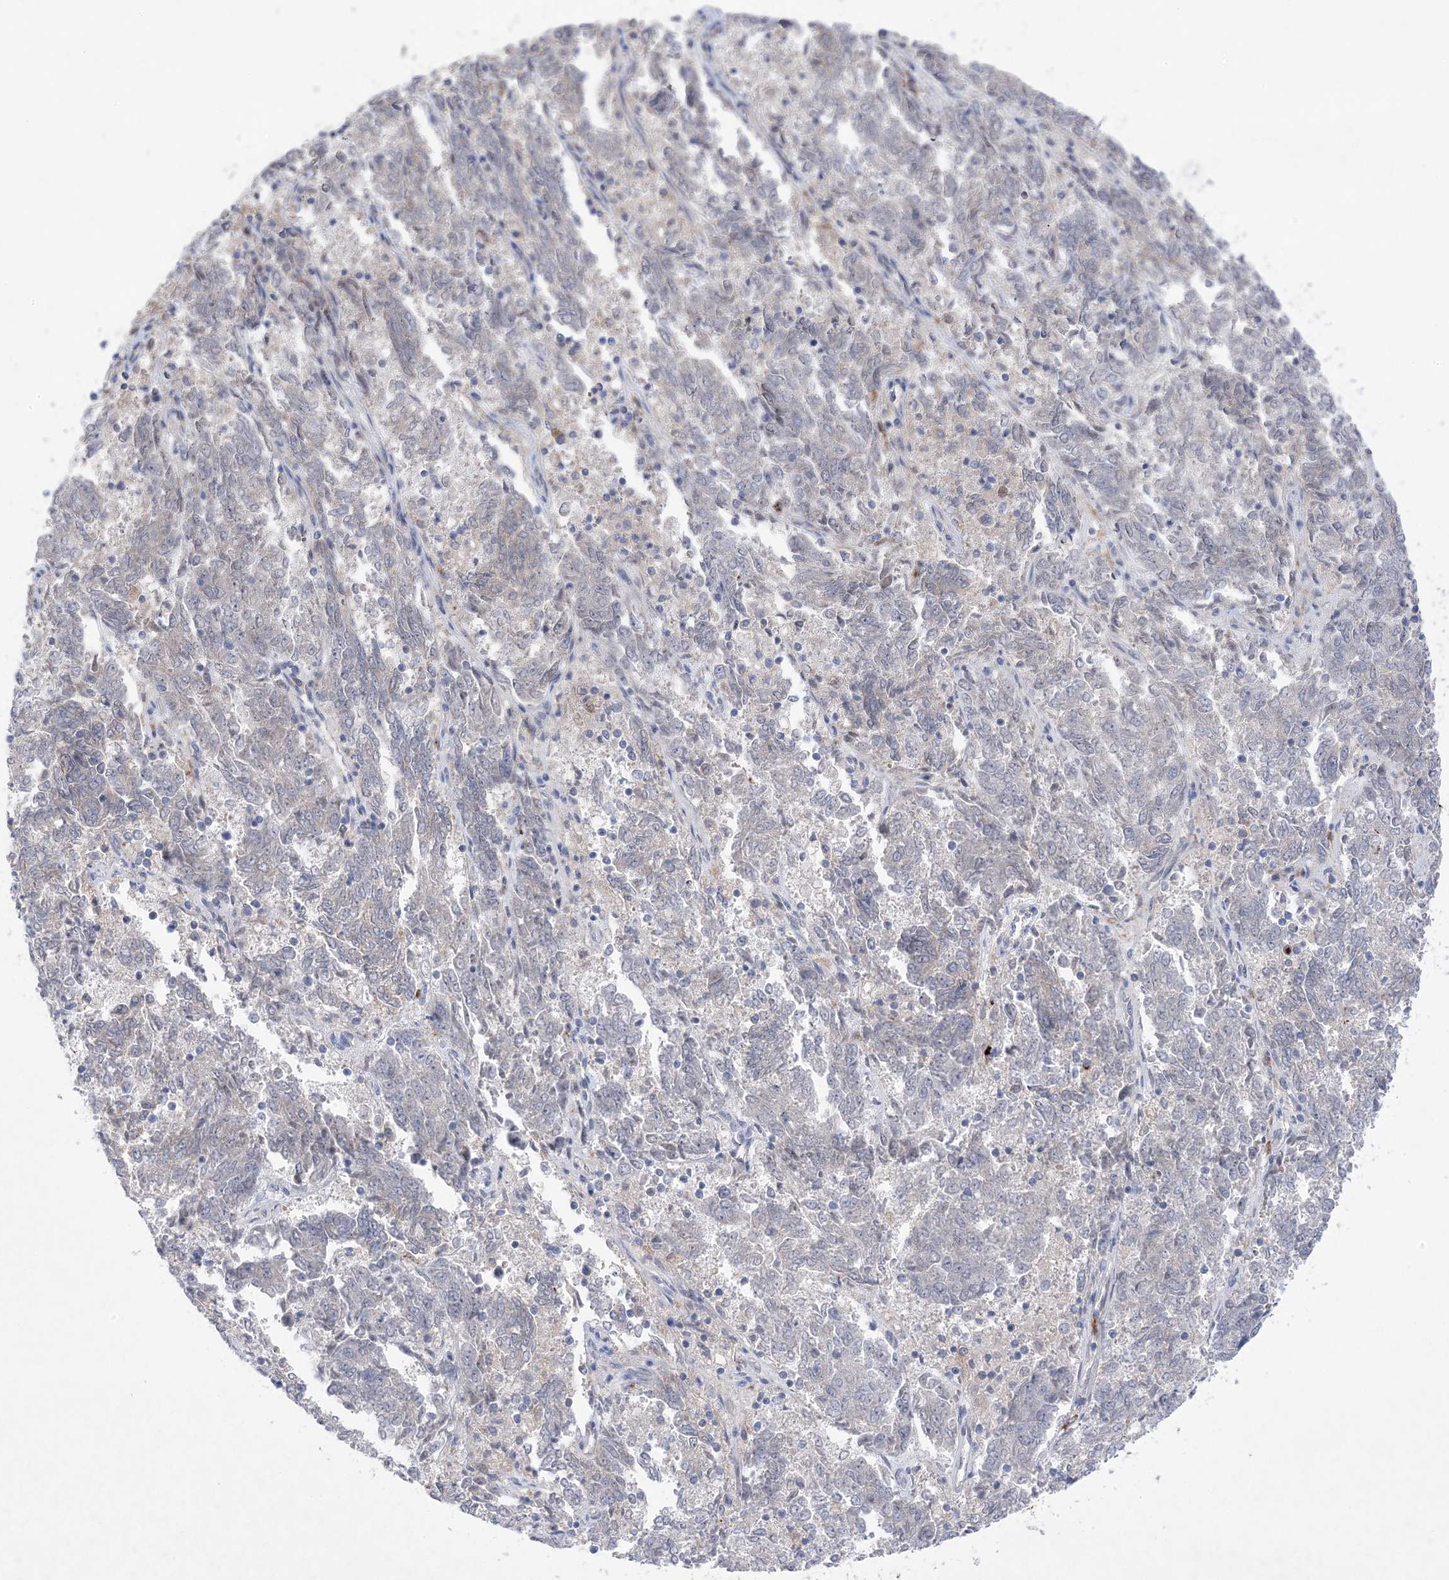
{"staining": {"intensity": "negative", "quantity": "none", "location": "none"}, "tissue": "endometrial cancer", "cell_type": "Tumor cells", "image_type": "cancer", "snomed": [{"axis": "morphology", "description": "Adenocarcinoma, NOS"}, {"axis": "topography", "description": "Endometrium"}], "caption": "Immunohistochemistry (IHC) histopathology image of human endometrial adenocarcinoma stained for a protein (brown), which shows no positivity in tumor cells.", "gene": "ANAPC1", "patient": {"sex": "female", "age": 80}}